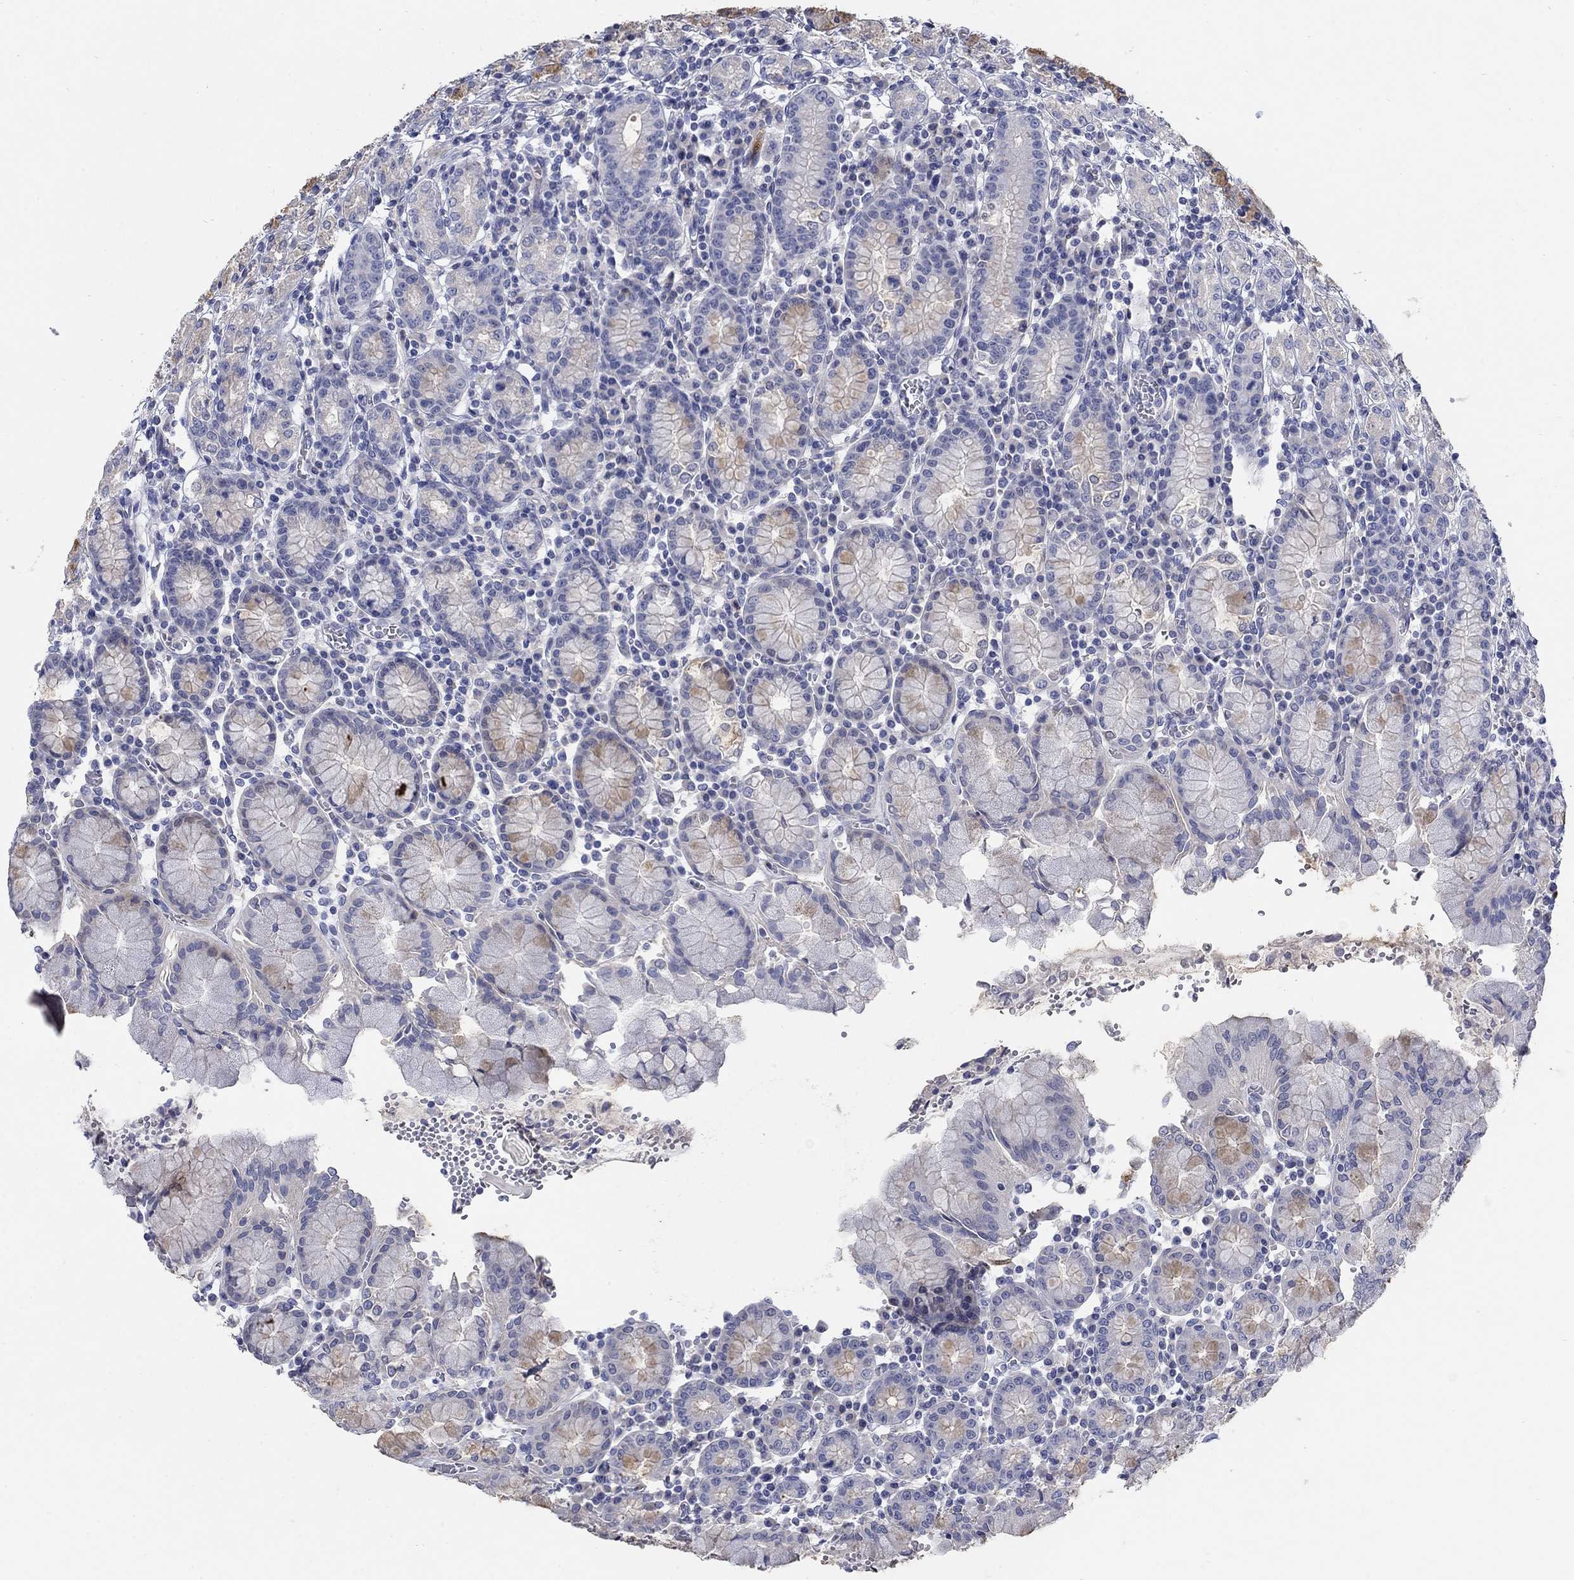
{"staining": {"intensity": "negative", "quantity": "none", "location": "none"}, "tissue": "stomach", "cell_type": "Glandular cells", "image_type": "normal", "snomed": [{"axis": "morphology", "description": "Normal tissue, NOS"}, {"axis": "topography", "description": "Stomach, upper"}, {"axis": "topography", "description": "Stomach"}], "caption": "DAB immunohistochemical staining of normal human stomach reveals no significant positivity in glandular cells.", "gene": "TMEM249", "patient": {"sex": "male", "age": 62}}